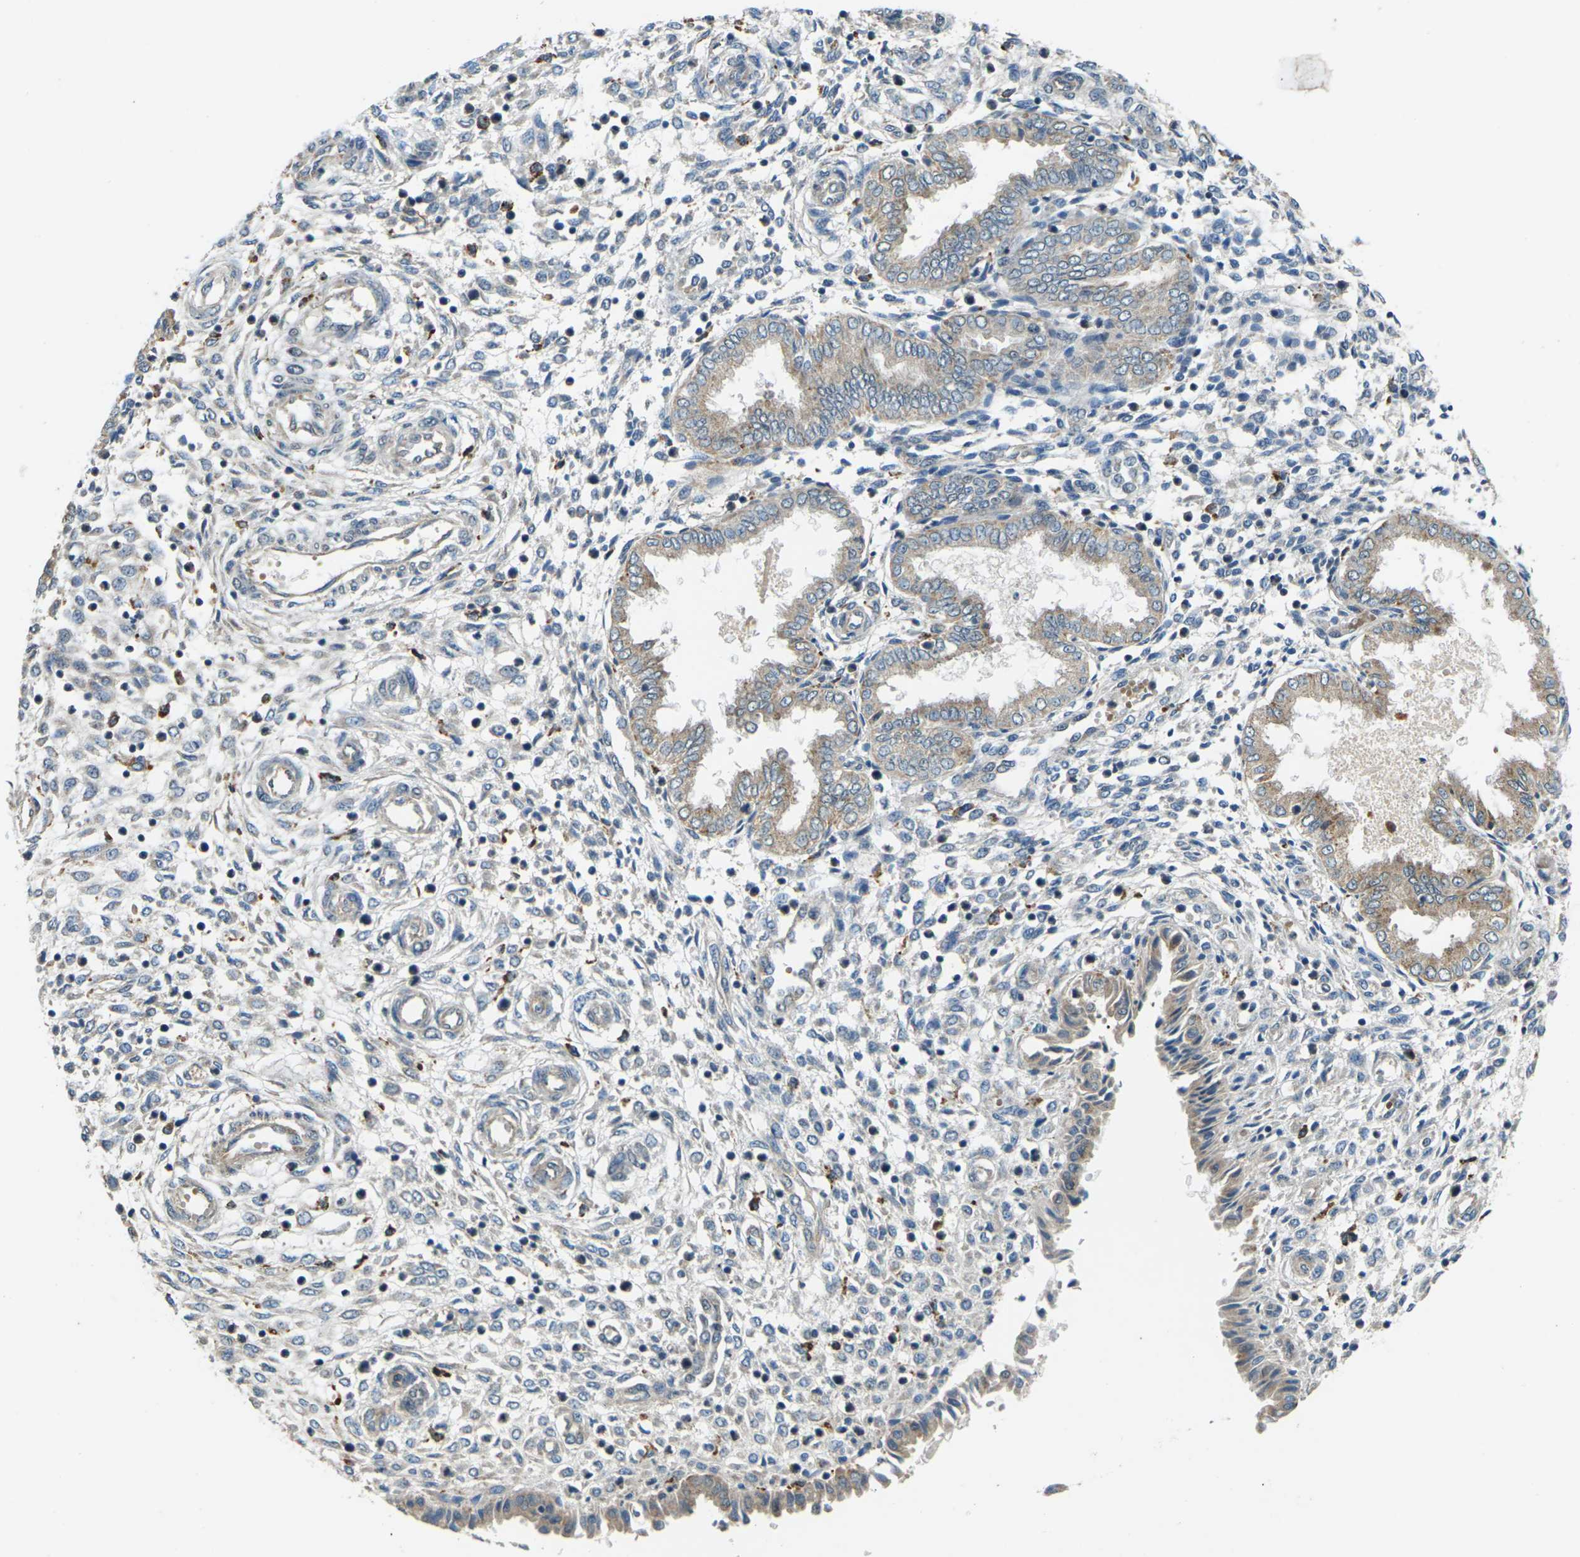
{"staining": {"intensity": "weak", "quantity": "25%-75%", "location": "cytoplasmic/membranous"}, "tissue": "endometrium", "cell_type": "Cells in endometrial stroma", "image_type": "normal", "snomed": [{"axis": "morphology", "description": "Normal tissue, NOS"}, {"axis": "topography", "description": "Endometrium"}], "caption": "About 25%-75% of cells in endometrial stroma in unremarkable endometrium reveal weak cytoplasmic/membranous protein positivity as visualized by brown immunohistochemical staining.", "gene": "SLC31A2", "patient": {"sex": "female", "age": 33}}